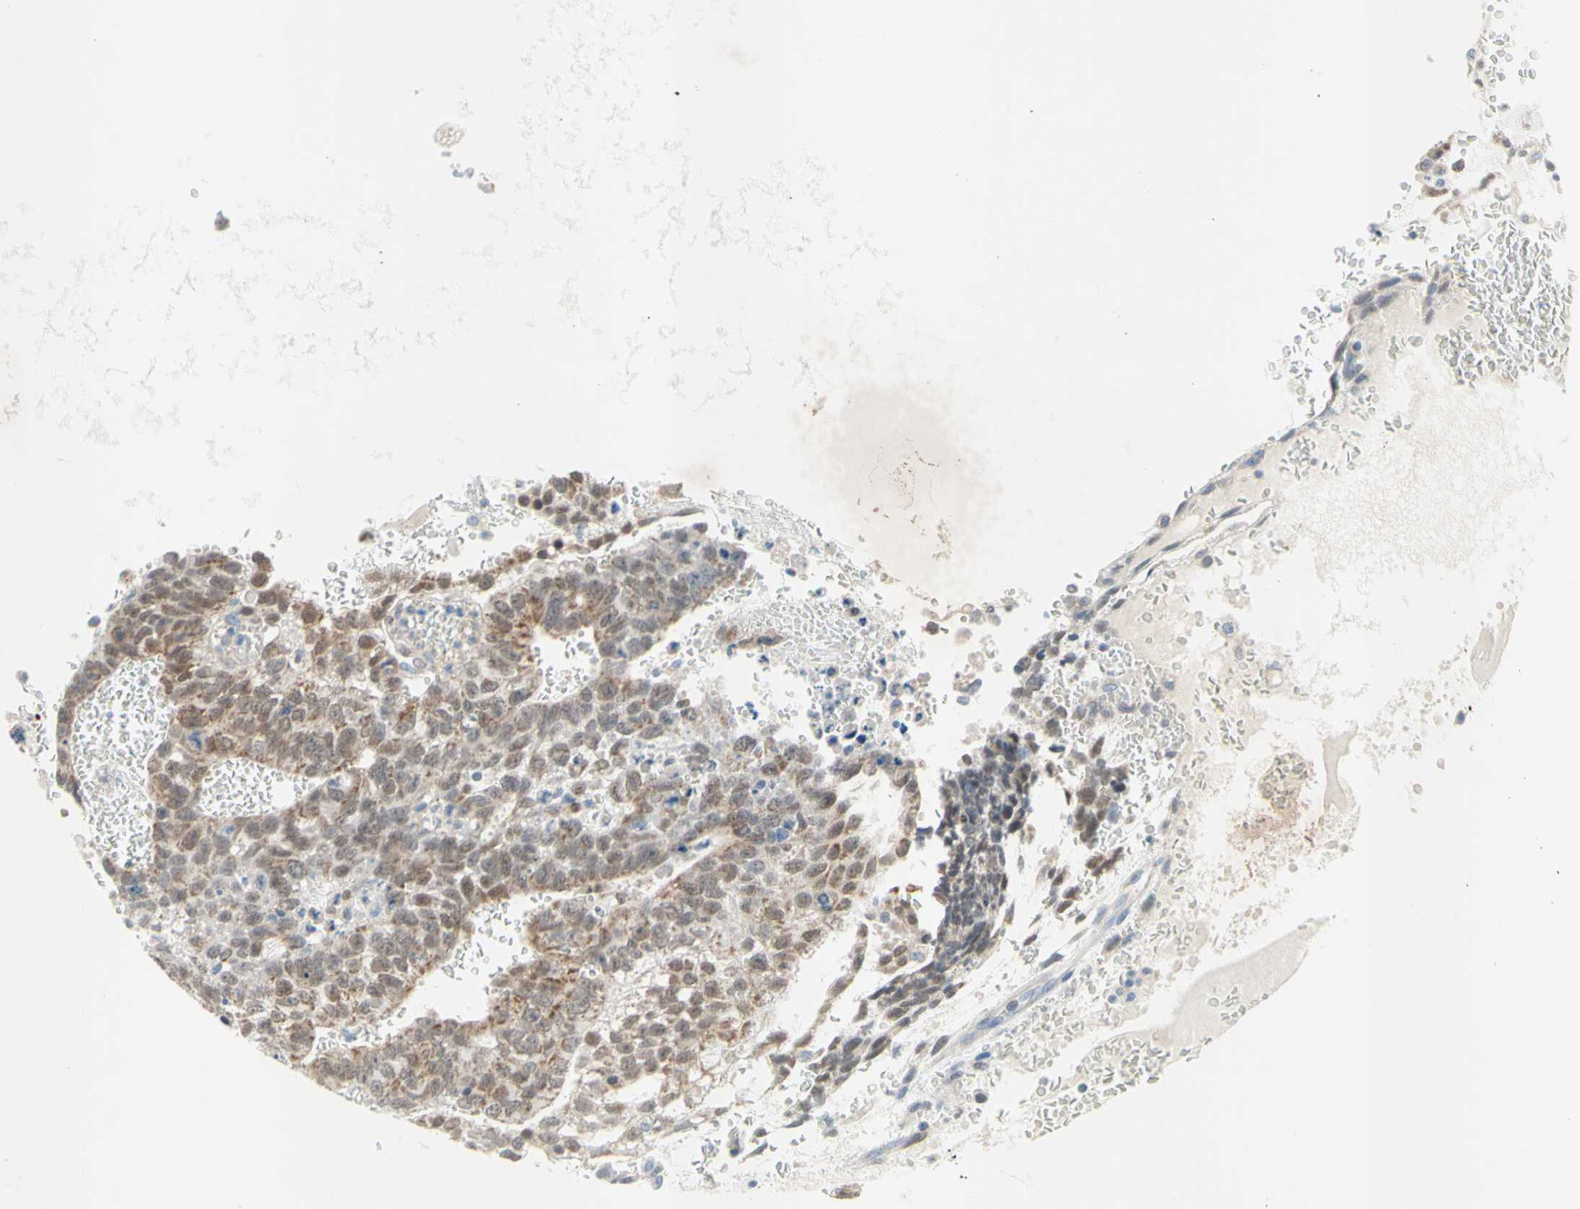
{"staining": {"intensity": "moderate", "quantity": ">75%", "location": "cytoplasmic/membranous"}, "tissue": "testis cancer", "cell_type": "Tumor cells", "image_type": "cancer", "snomed": [{"axis": "morphology", "description": "Seminoma, NOS"}, {"axis": "morphology", "description": "Carcinoma, Embryonal, NOS"}, {"axis": "topography", "description": "Testis"}], "caption": "High-magnification brightfield microscopy of testis seminoma stained with DAB (3,3'-diaminobenzidine) (brown) and counterstained with hematoxylin (blue). tumor cells exhibit moderate cytoplasmic/membranous positivity is identified in about>75% of cells. (IHC, brightfield microscopy, high magnification).", "gene": "MFF", "patient": {"sex": "male", "age": 52}}